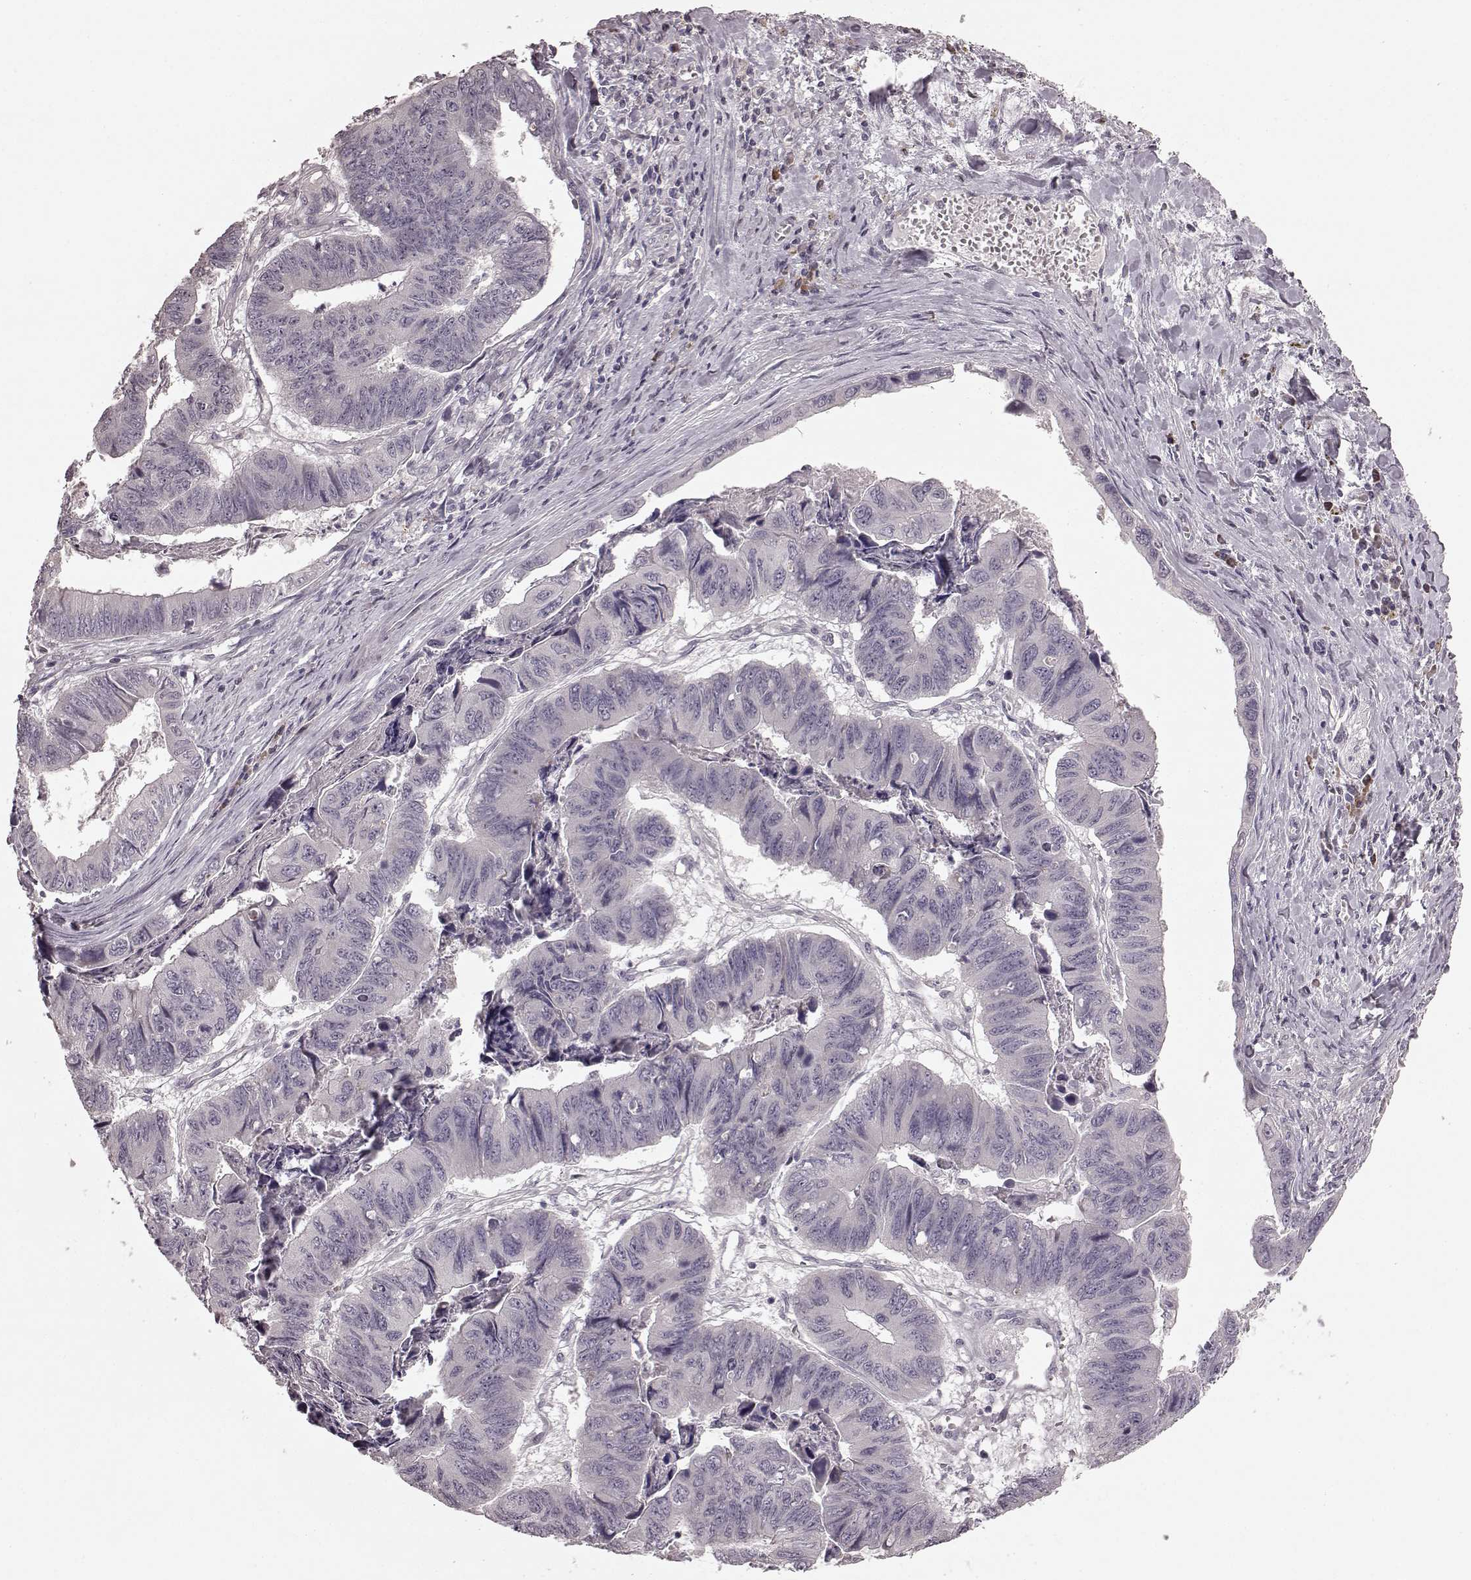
{"staining": {"intensity": "negative", "quantity": "none", "location": "none"}, "tissue": "stomach cancer", "cell_type": "Tumor cells", "image_type": "cancer", "snomed": [{"axis": "morphology", "description": "Adenocarcinoma, NOS"}, {"axis": "topography", "description": "Stomach, lower"}], "caption": "This is an immunohistochemistry (IHC) micrograph of stomach adenocarcinoma. There is no expression in tumor cells.", "gene": "CD28", "patient": {"sex": "male", "age": 77}}